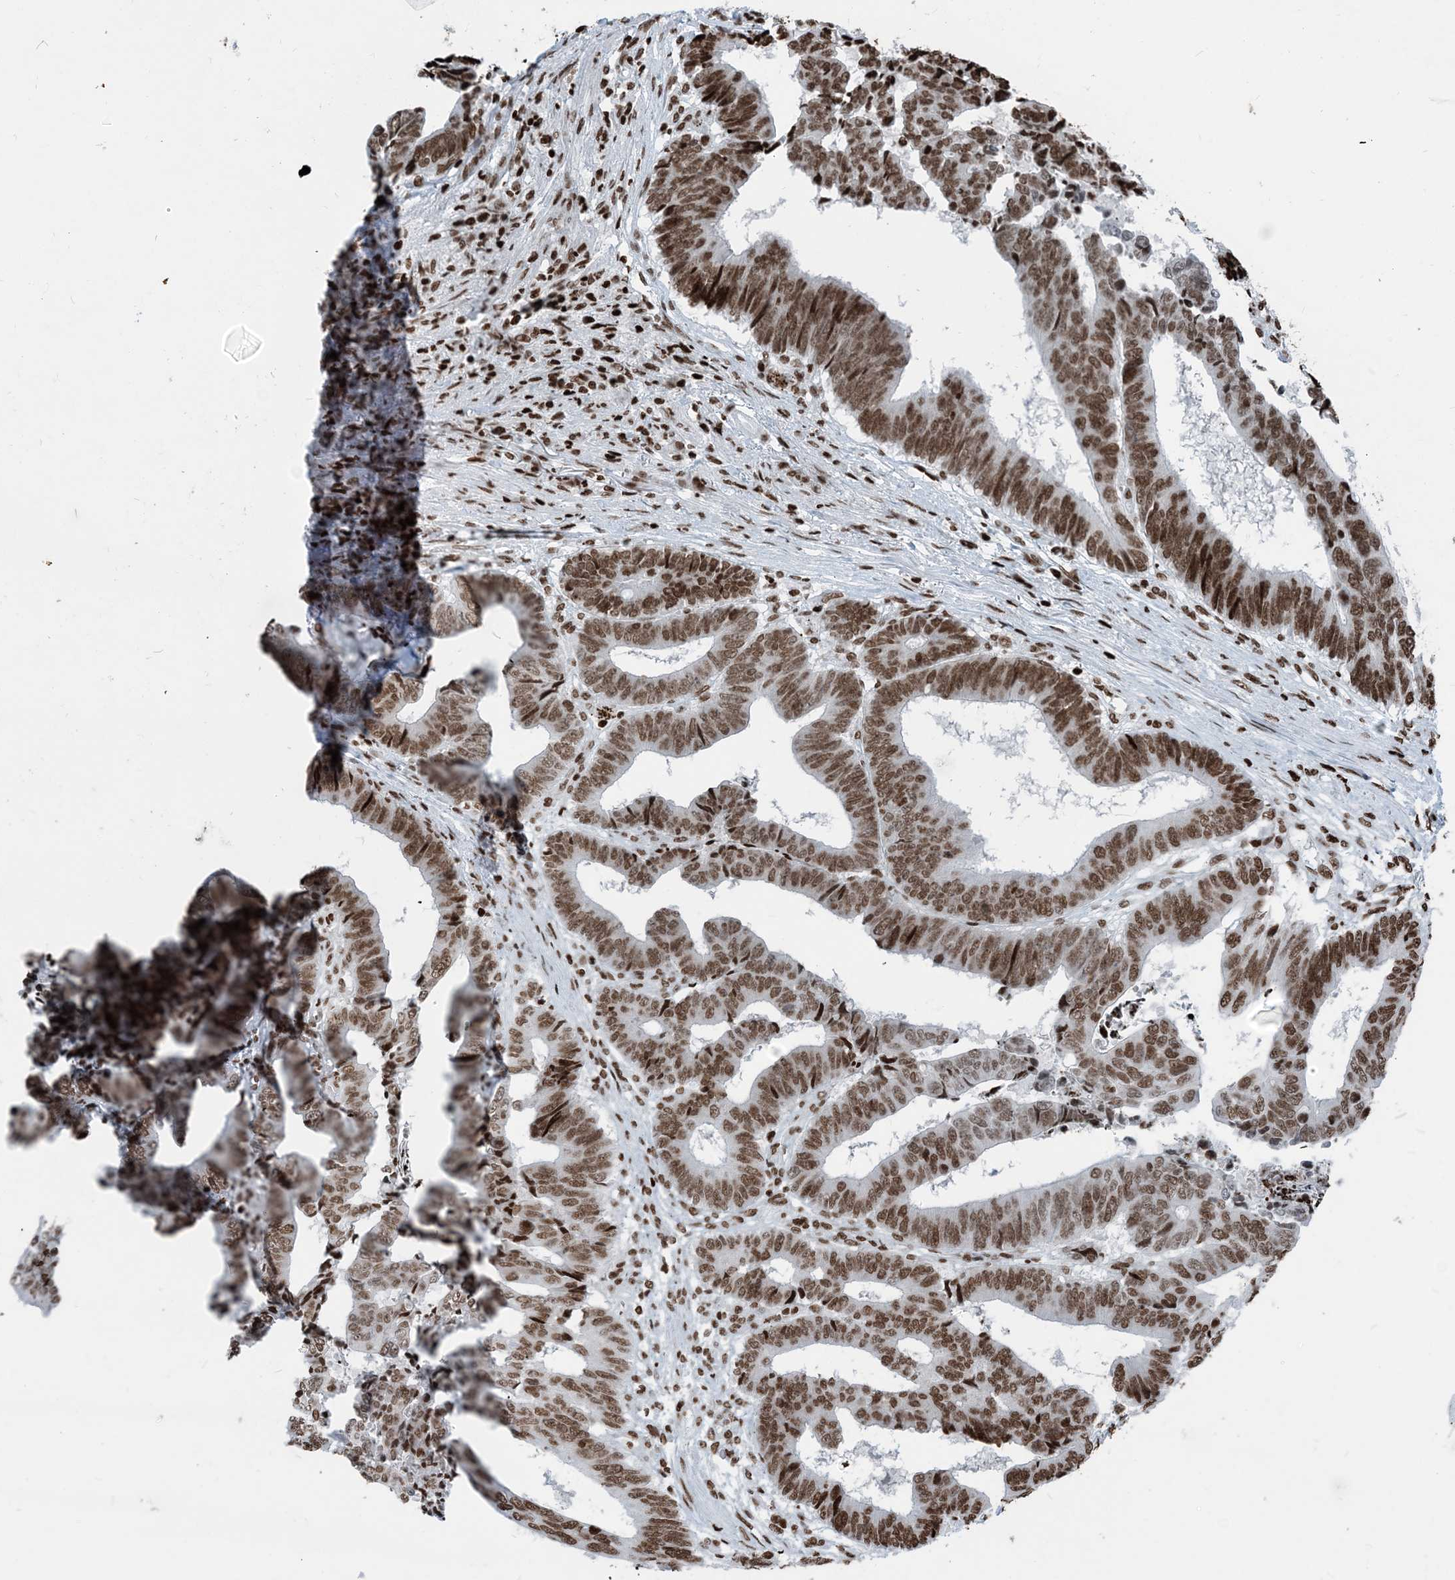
{"staining": {"intensity": "moderate", "quantity": ">75%", "location": "nuclear"}, "tissue": "colorectal cancer", "cell_type": "Tumor cells", "image_type": "cancer", "snomed": [{"axis": "morphology", "description": "Adenocarcinoma, NOS"}, {"axis": "topography", "description": "Rectum"}], "caption": "Brown immunohistochemical staining in colorectal adenocarcinoma demonstrates moderate nuclear staining in about >75% of tumor cells. Nuclei are stained in blue.", "gene": "H3-3B", "patient": {"sex": "male", "age": 84}}